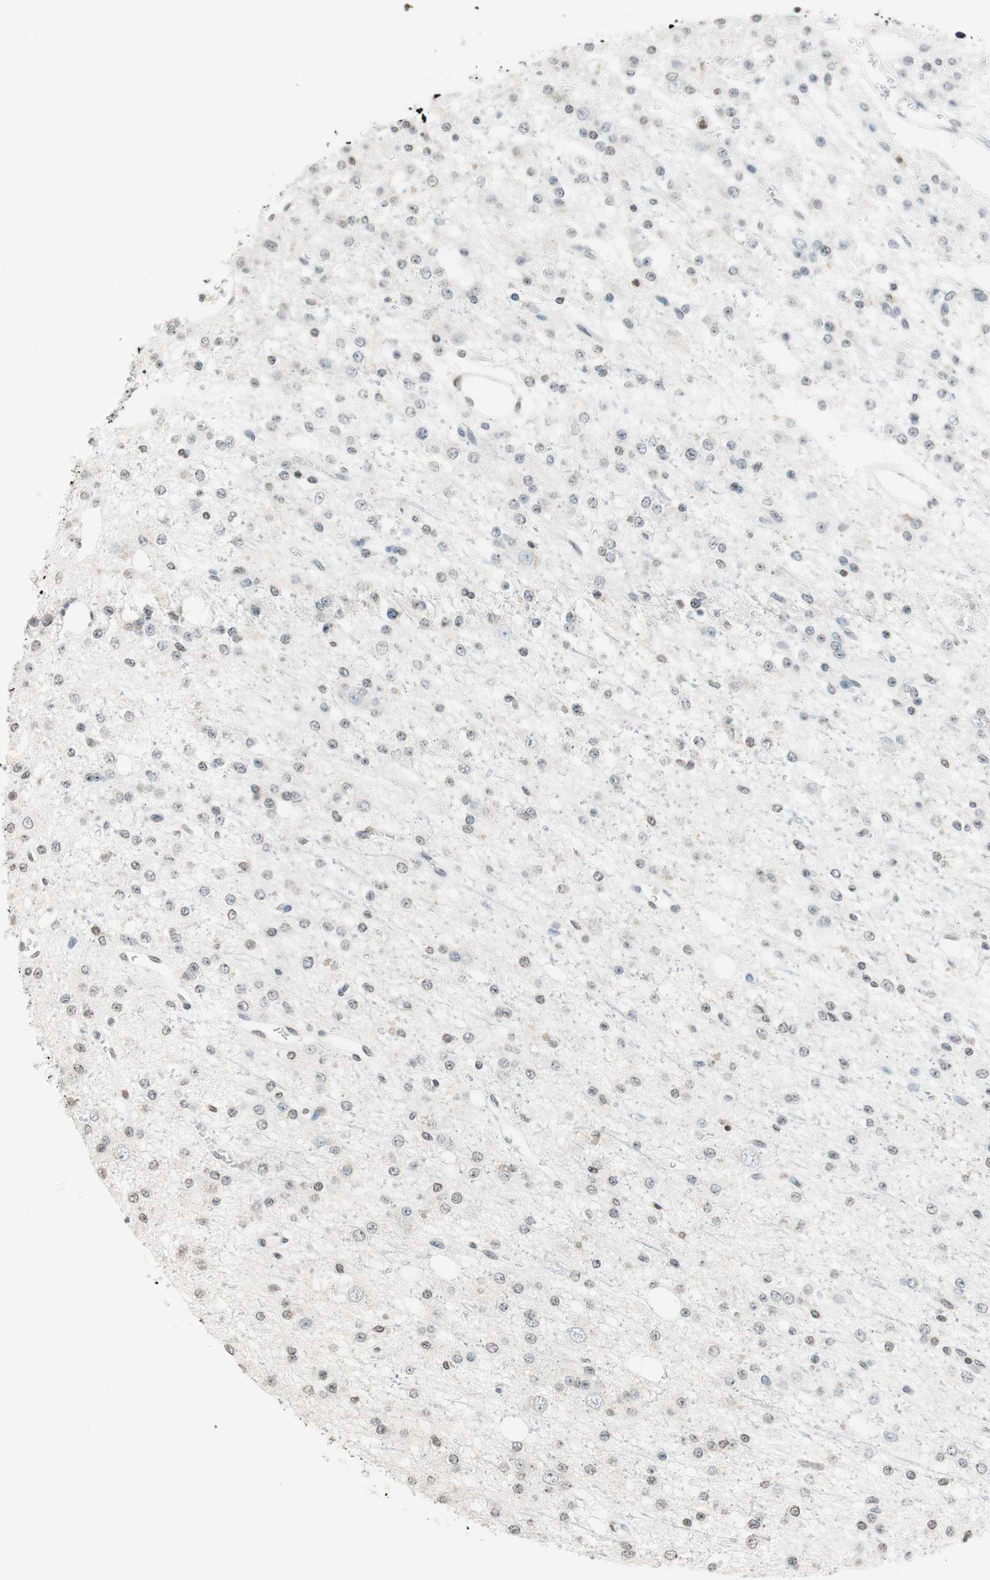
{"staining": {"intensity": "negative", "quantity": "none", "location": "none"}, "tissue": "glioma", "cell_type": "Tumor cells", "image_type": "cancer", "snomed": [{"axis": "morphology", "description": "Glioma, malignant, Low grade"}, {"axis": "topography", "description": "Brain"}], "caption": "Tumor cells show no significant positivity in low-grade glioma (malignant).", "gene": "WIPF1", "patient": {"sex": "male", "age": 38}}